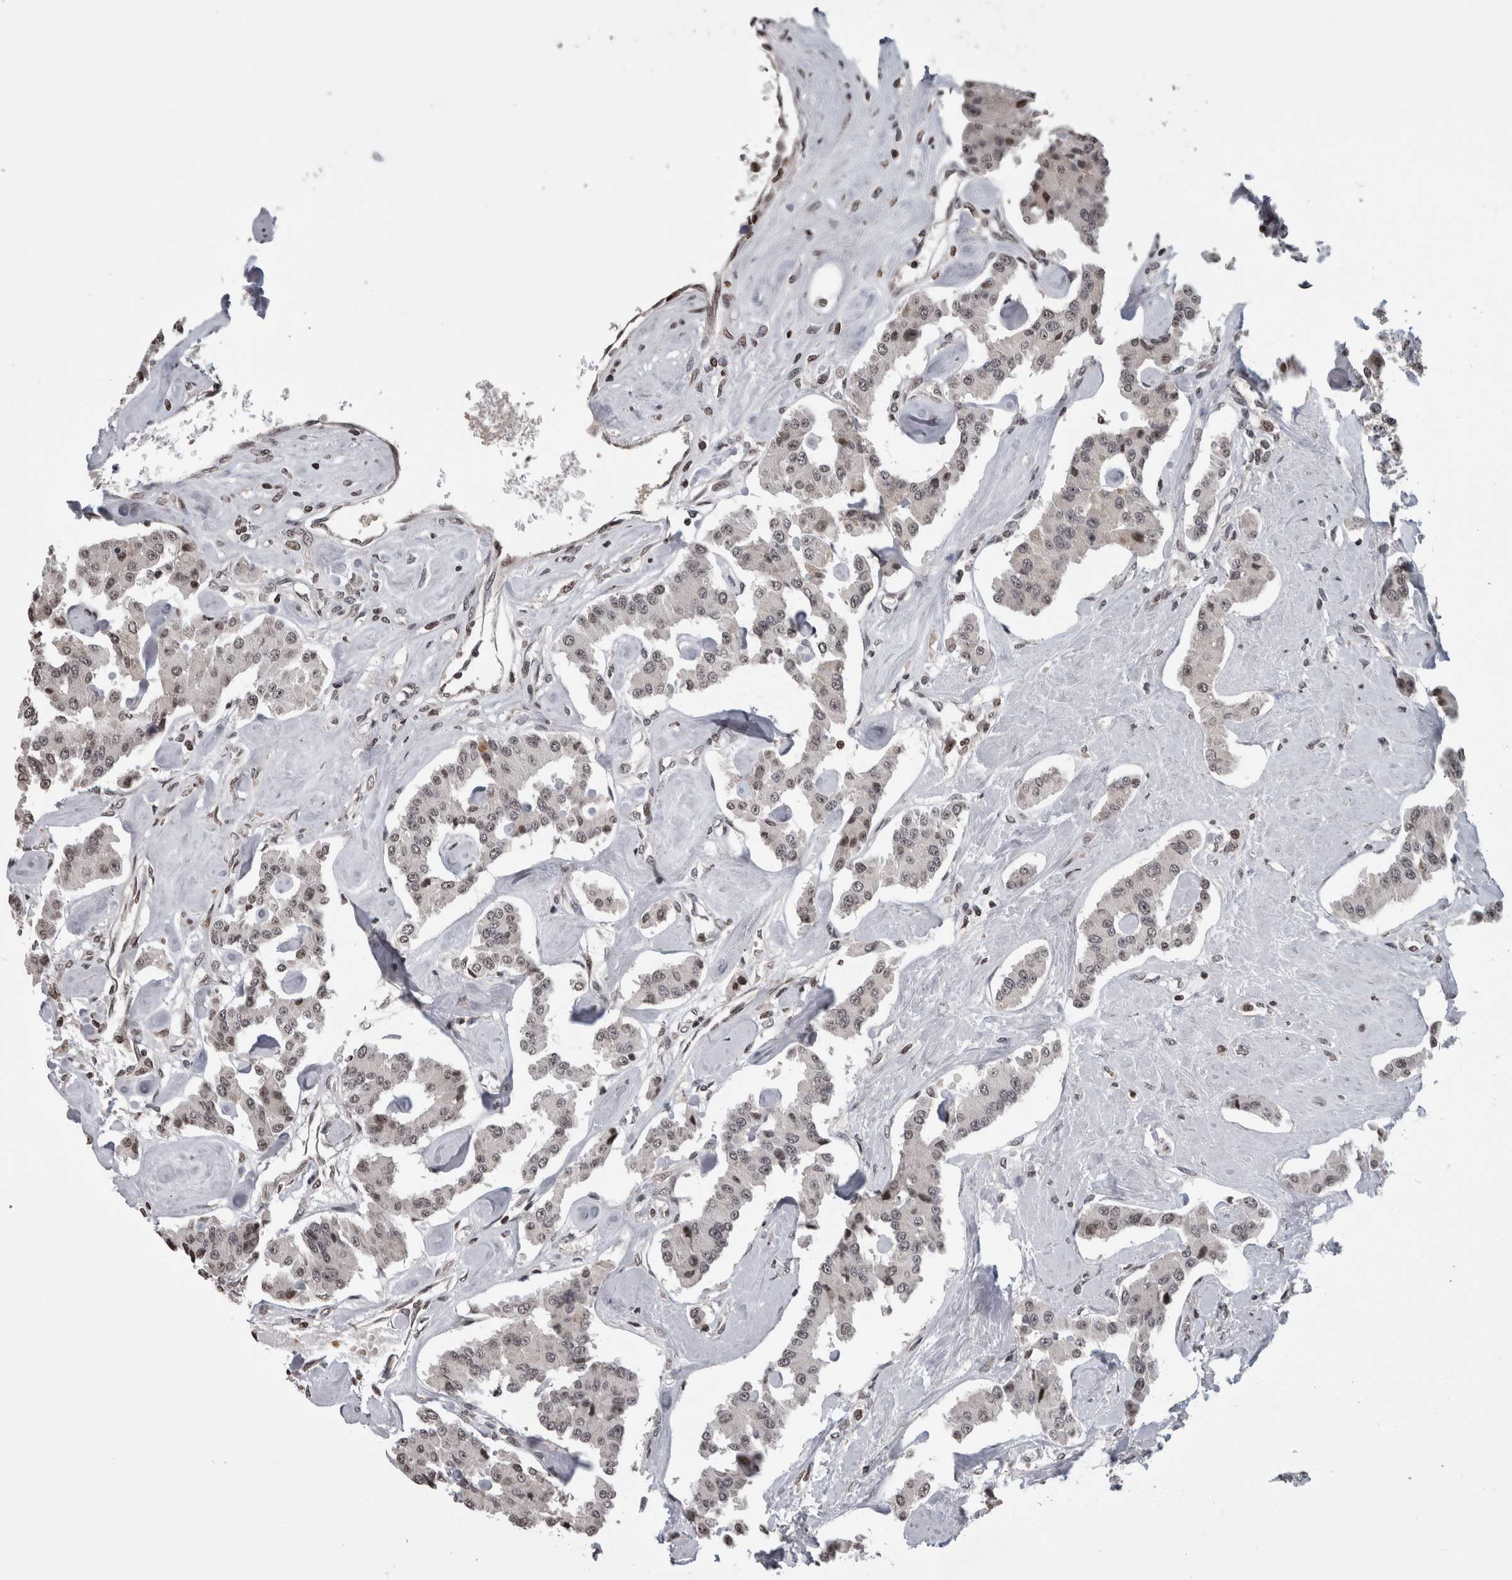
{"staining": {"intensity": "negative", "quantity": "none", "location": "none"}, "tissue": "carcinoid", "cell_type": "Tumor cells", "image_type": "cancer", "snomed": [{"axis": "morphology", "description": "Carcinoid, malignant, NOS"}, {"axis": "topography", "description": "Pancreas"}], "caption": "There is no significant expression in tumor cells of carcinoid. (DAB (3,3'-diaminobenzidine) IHC with hematoxylin counter stain).", "gene": "ZBTB11", "patient": {"sex": "male", "age": 41}}